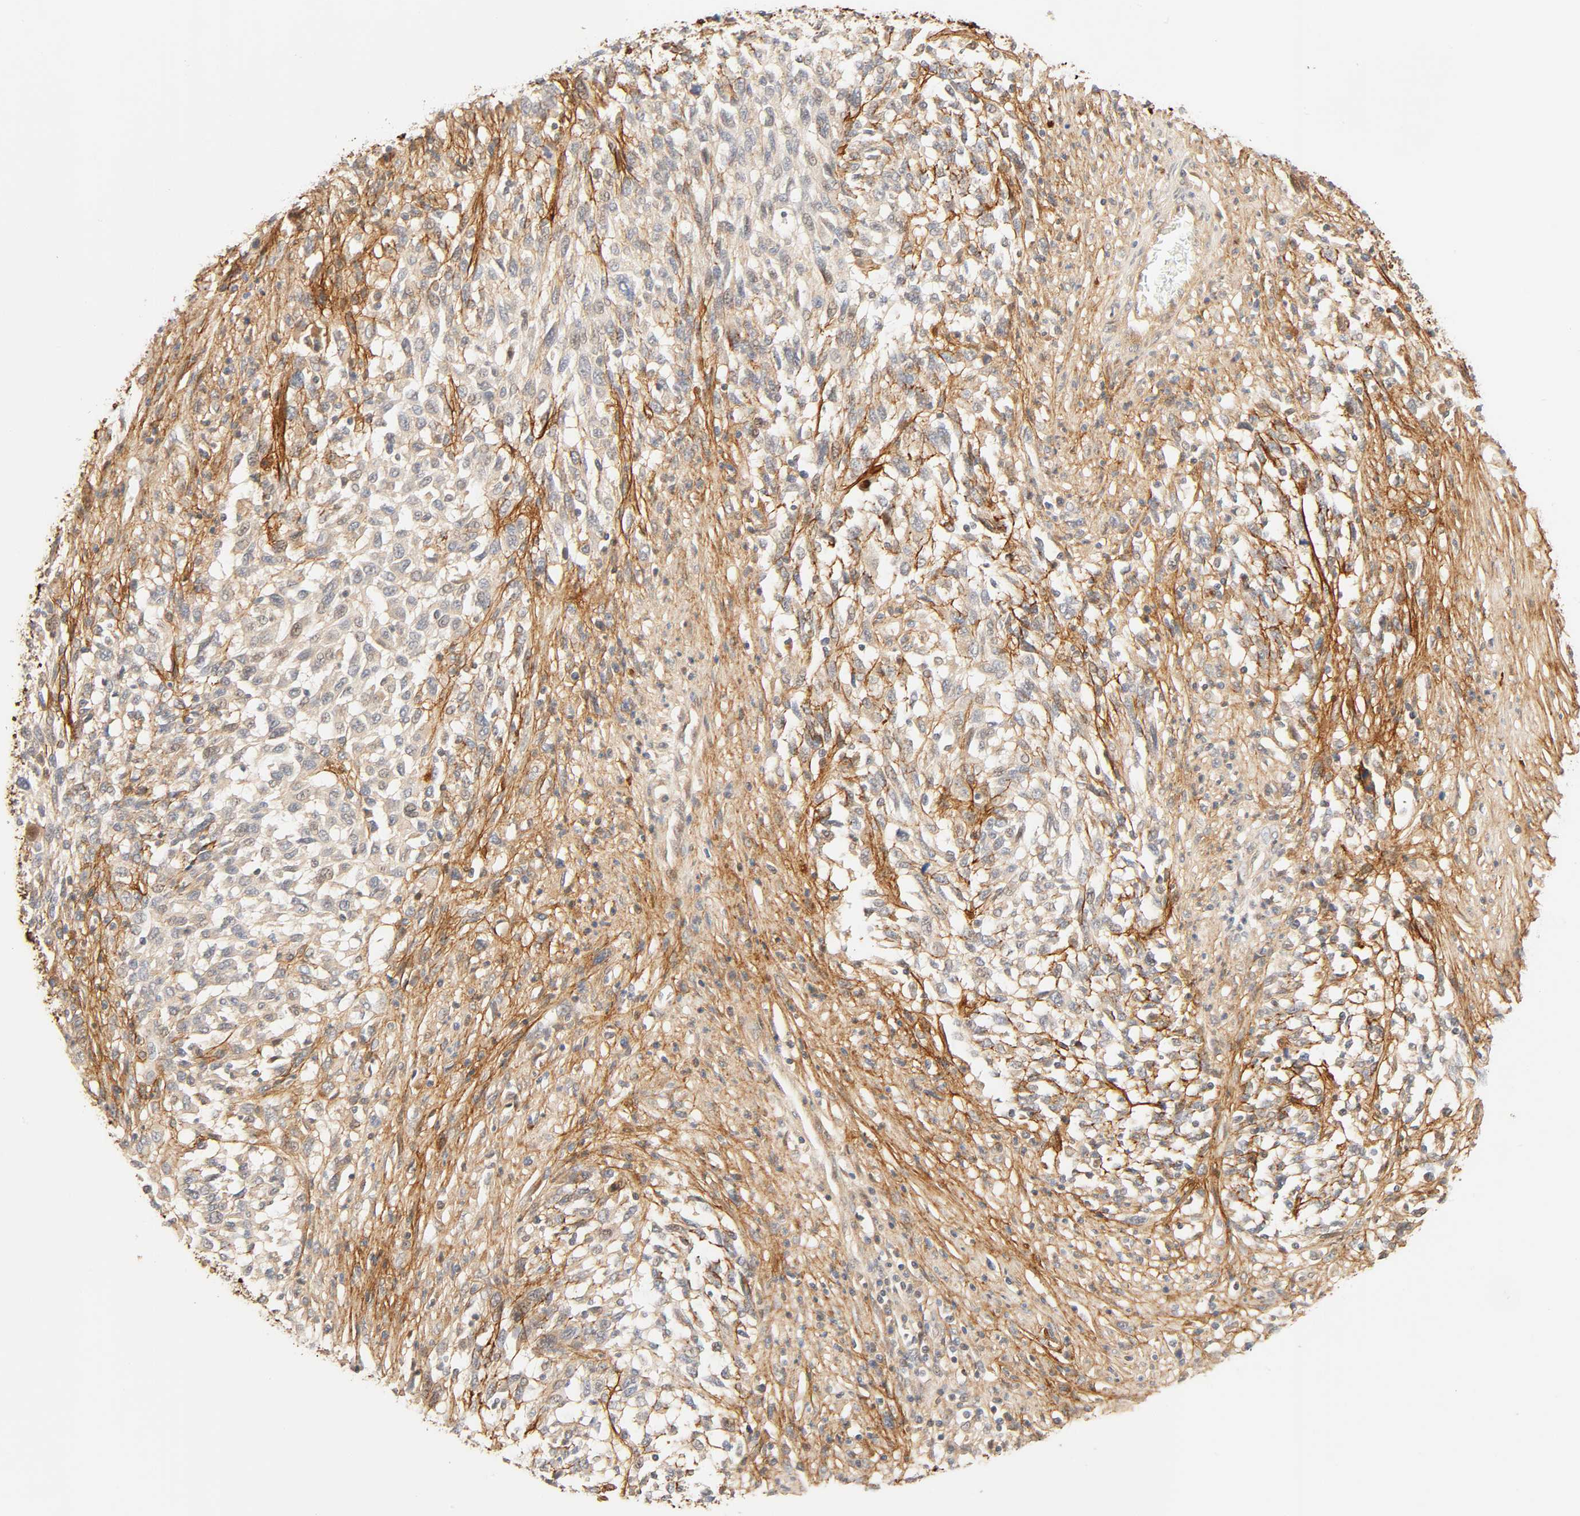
{"staining": {"intensity": "weak", "quantity": "<25%", "location": "cytoplasmic/membranous"}, "tissue": "melanoma", "cell_type": "Tumor cells", "image_type": "cancer", "snomed": [{"axis": "morphology", "description": "Malignant melanoma, Metastatic site"}, {"axis": "topography", "description": "Lymph node"}], "caption": "Photomicrograph shows no significant protein staining in tumor cells of malignant melanoma (metastatic site).", "gene": "CACNA1G", "patient": {"sex": "male", "age": 61}}